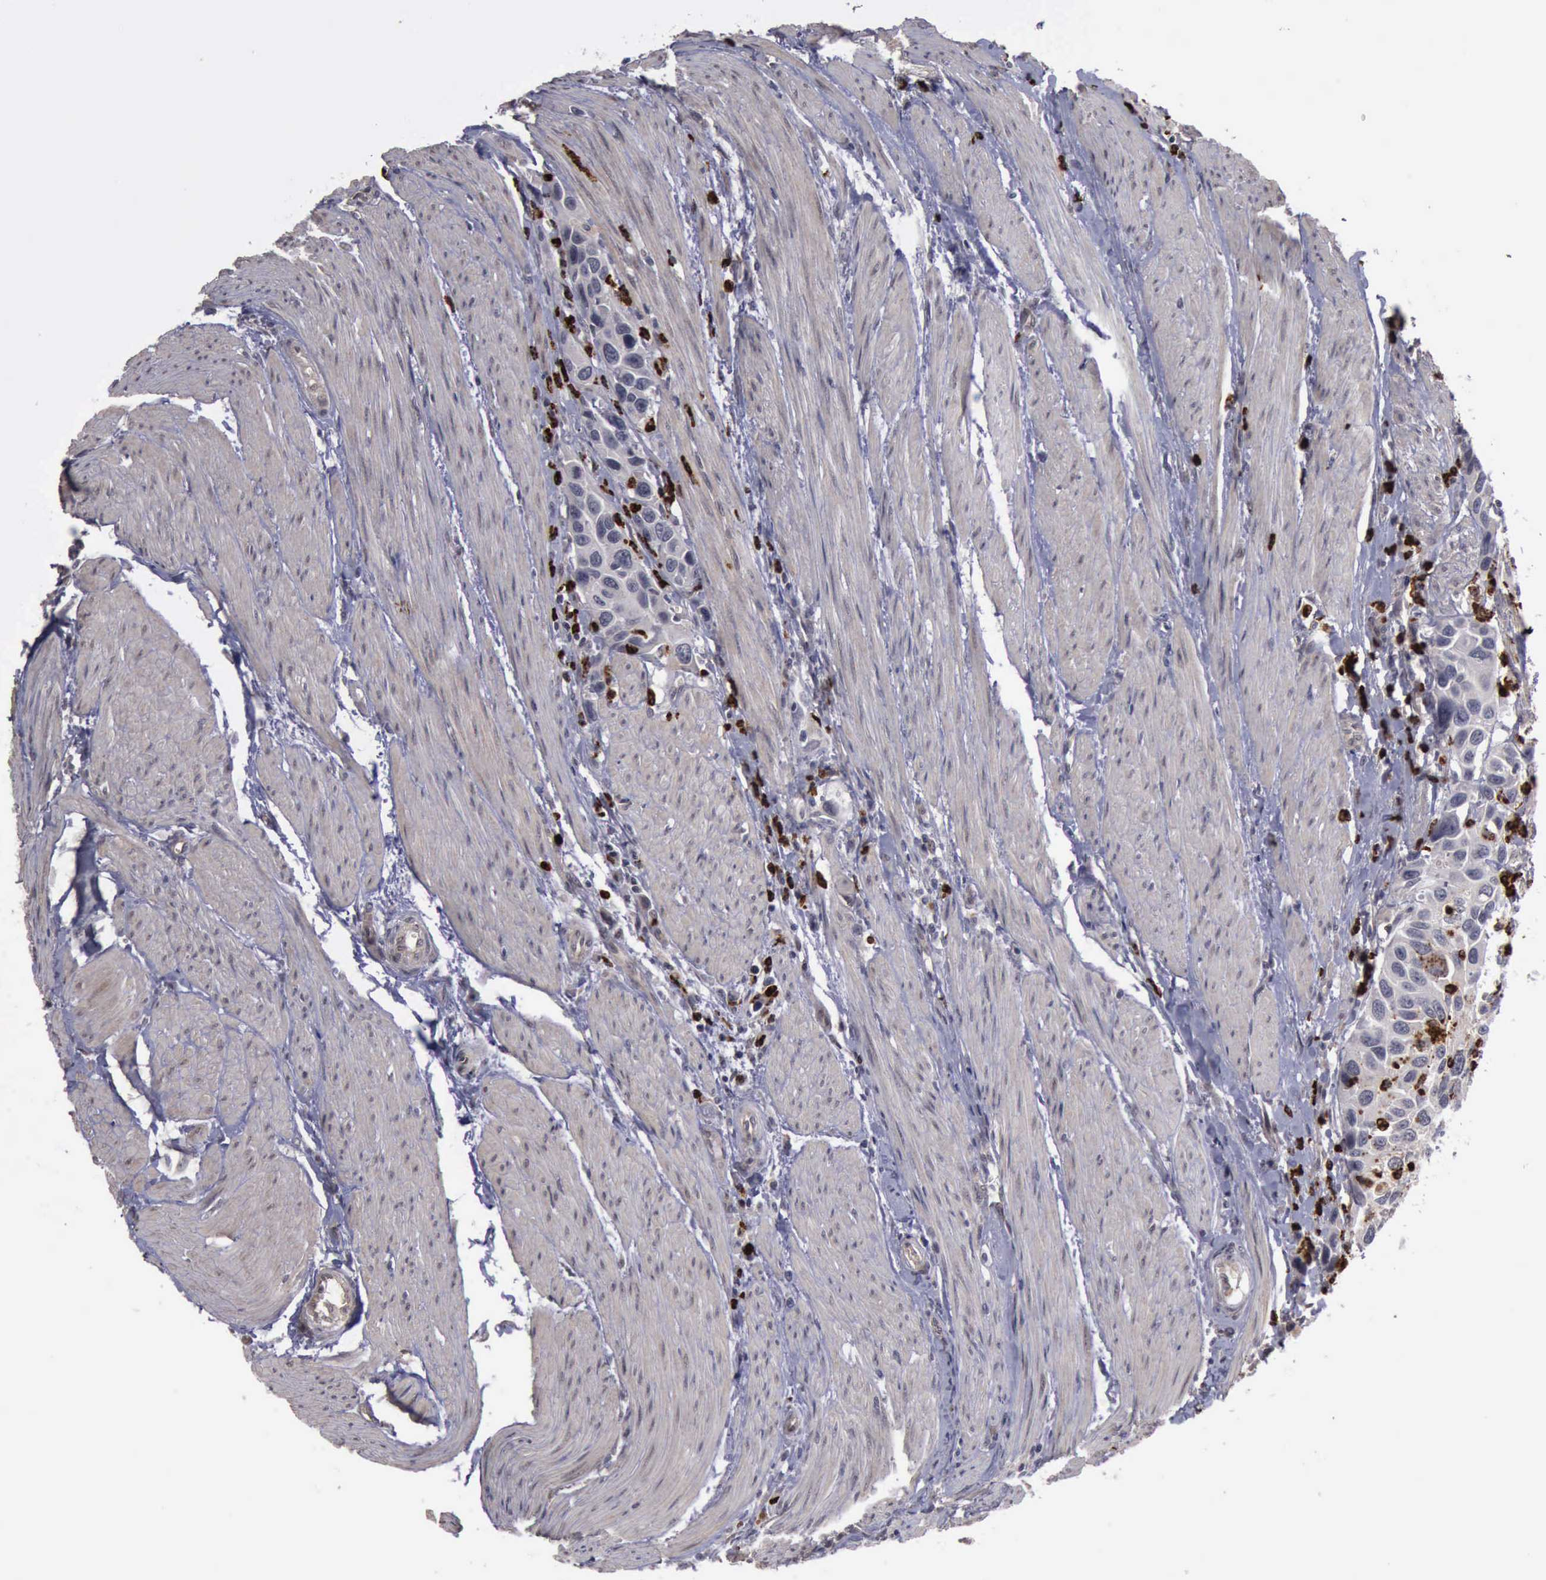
{"staining": {"intensity": "negative", "quantity": "none", "location": "none"}, "tissue": "urothelial cancer", "cell_type": "Tumor cells", "image_type": "cancer", "snomed": [{"axis": "morphology", "description": "Urothelial carcinoma, High grade"}, {"axis": "topography", "description": "Urinary bladder"}], "caption": "The micrograph displays no staining of tumor cells in urothelial cancer. The staining was performed using DAB (3,3'-diaminobenzidine) to visualize the protein expression in brown, while the nuclei were stained in blue with hematoxylin (Magnification: 20x).", "gene": "MMP9", "patient": {"sex": "male", "age": 66}}